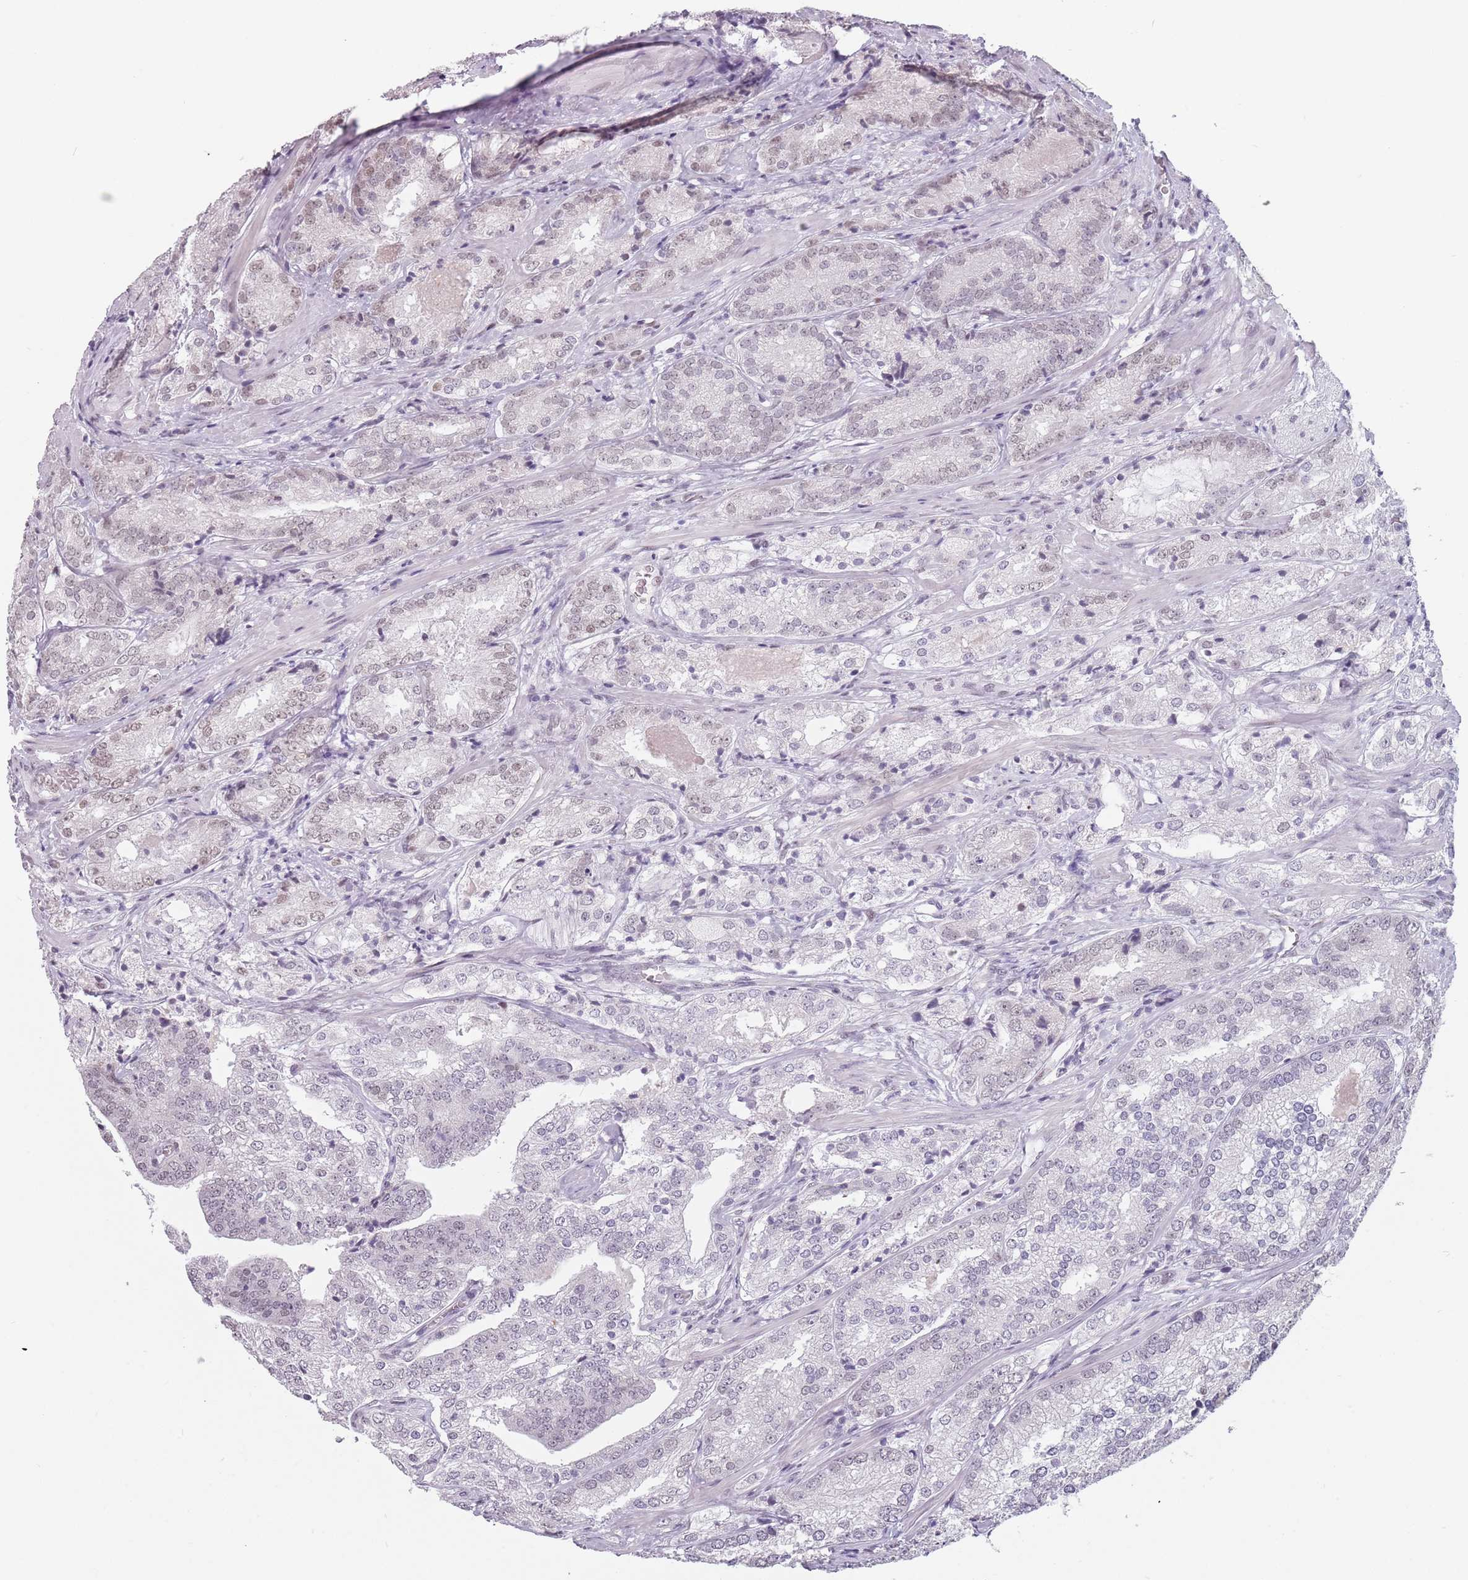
{"staining": {"intensity": "weak", "quantity": "<25%", "location": "nuclear"}, "tissue": "prostate cancer", "cell_type": "Tumor cells", "image_type": "cancer", "snomed": [{"axis": "morphology", "description": "Adenocarcinoma, High grade"}, {"axis": "topography", "description": "Prostate"}], "caption": "An immunohistochemistry (IHC) micrograph of prostate cancer is shown. There is no staining in tumor cells of prostate cancer.", "gene": "PTCHD1", "patient": {"sex": "male", "age": 63}}